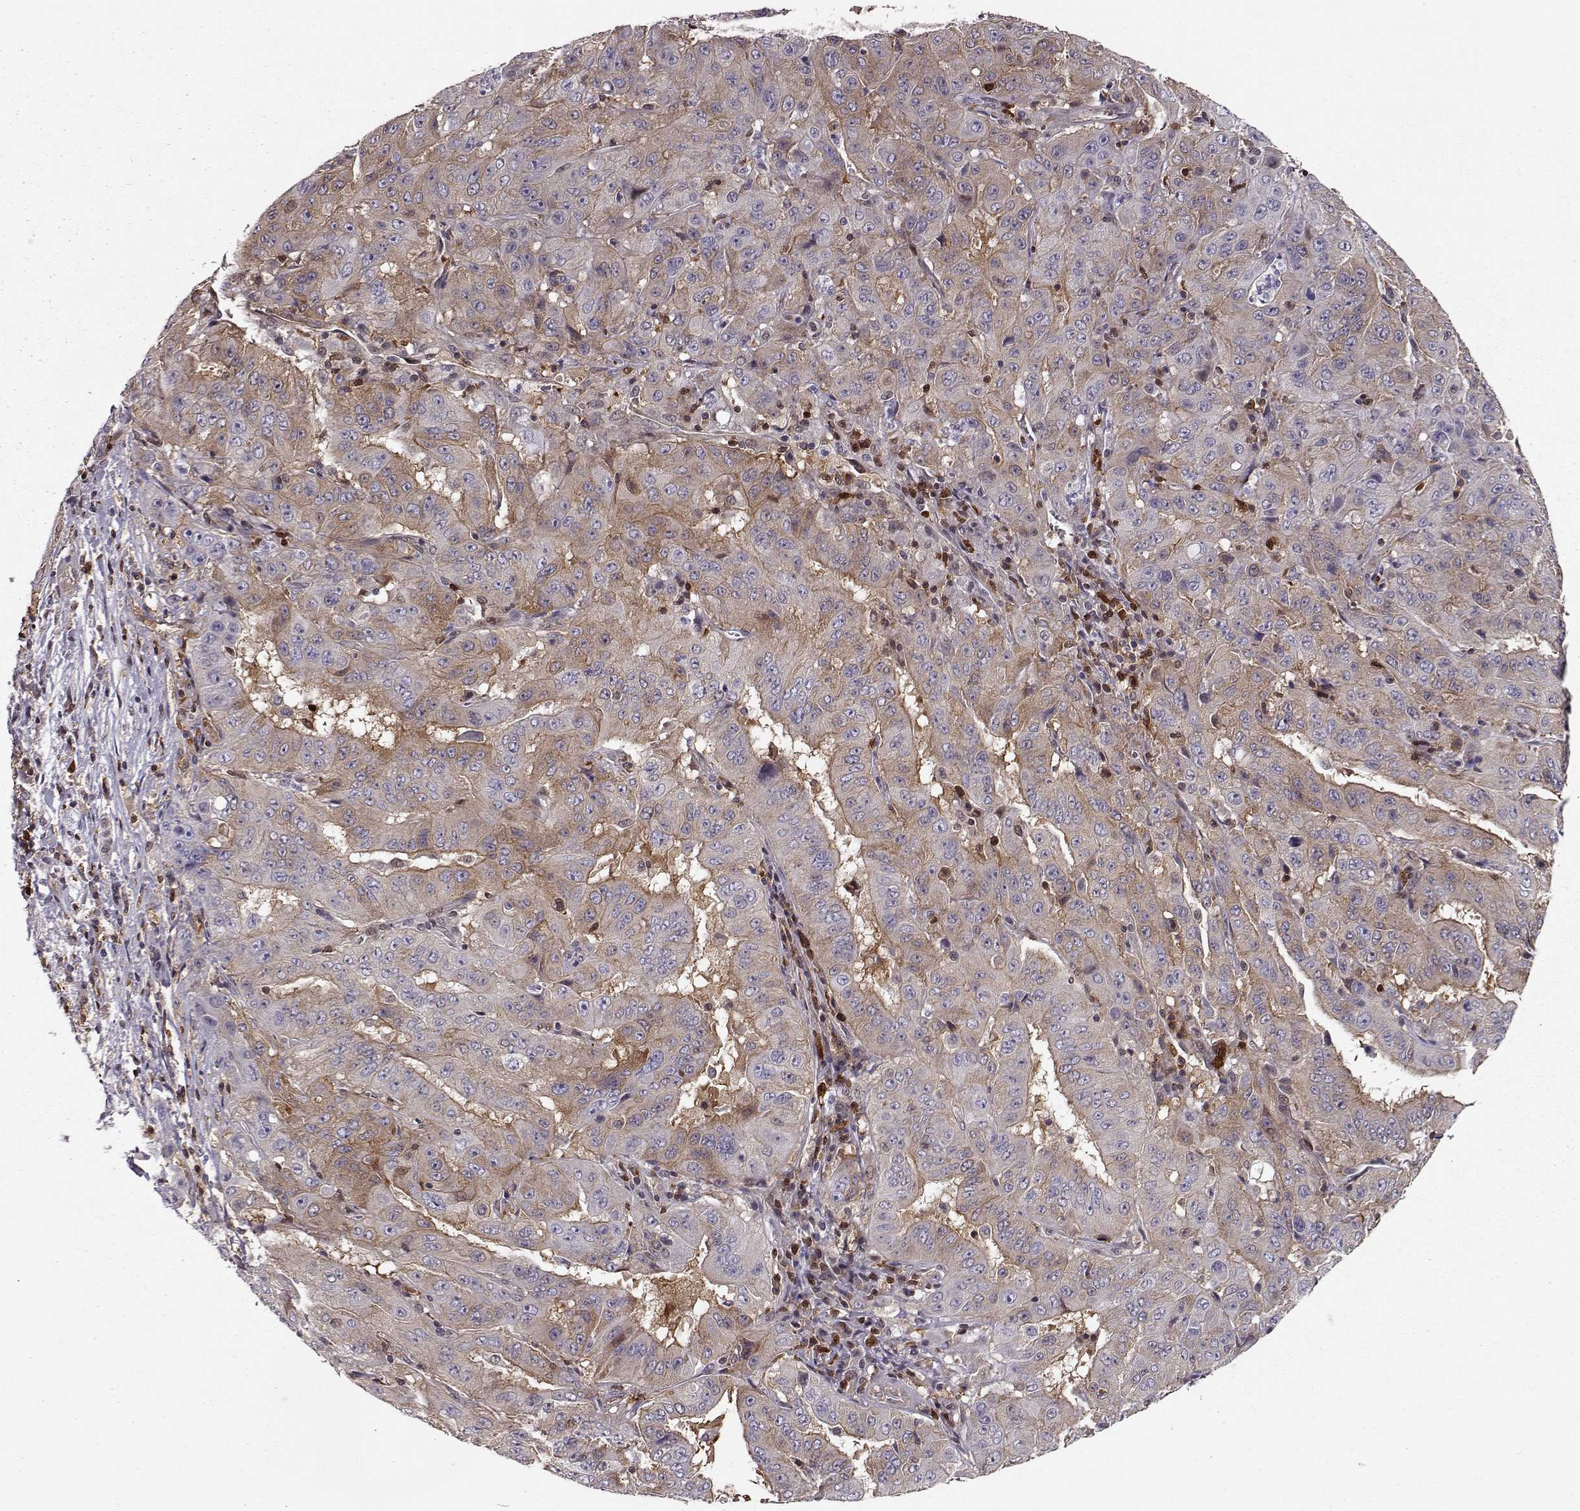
{"staining": {"intensity": "weak", "quantity": "<25%", "location": "cytoplasmic/membranous"}, "tissue": "pancreatic cancer", "cell_type": "Tumor cells", "image_type": "cancer", "snomed": [{"axis": "morphology", "description": "Adenocarcinoma, NOS"}, {"axis": "topography", "description": "Pancreas"}], "caption": "Immunohistochemistry of pancreatic adenocarcinoma reveals no expression in tumor cells. (Immunohistochemistry, brightfield microscopy, high magnification).", "gene": "RANBP1", "patient": {"sex": "male", "age": 63}}